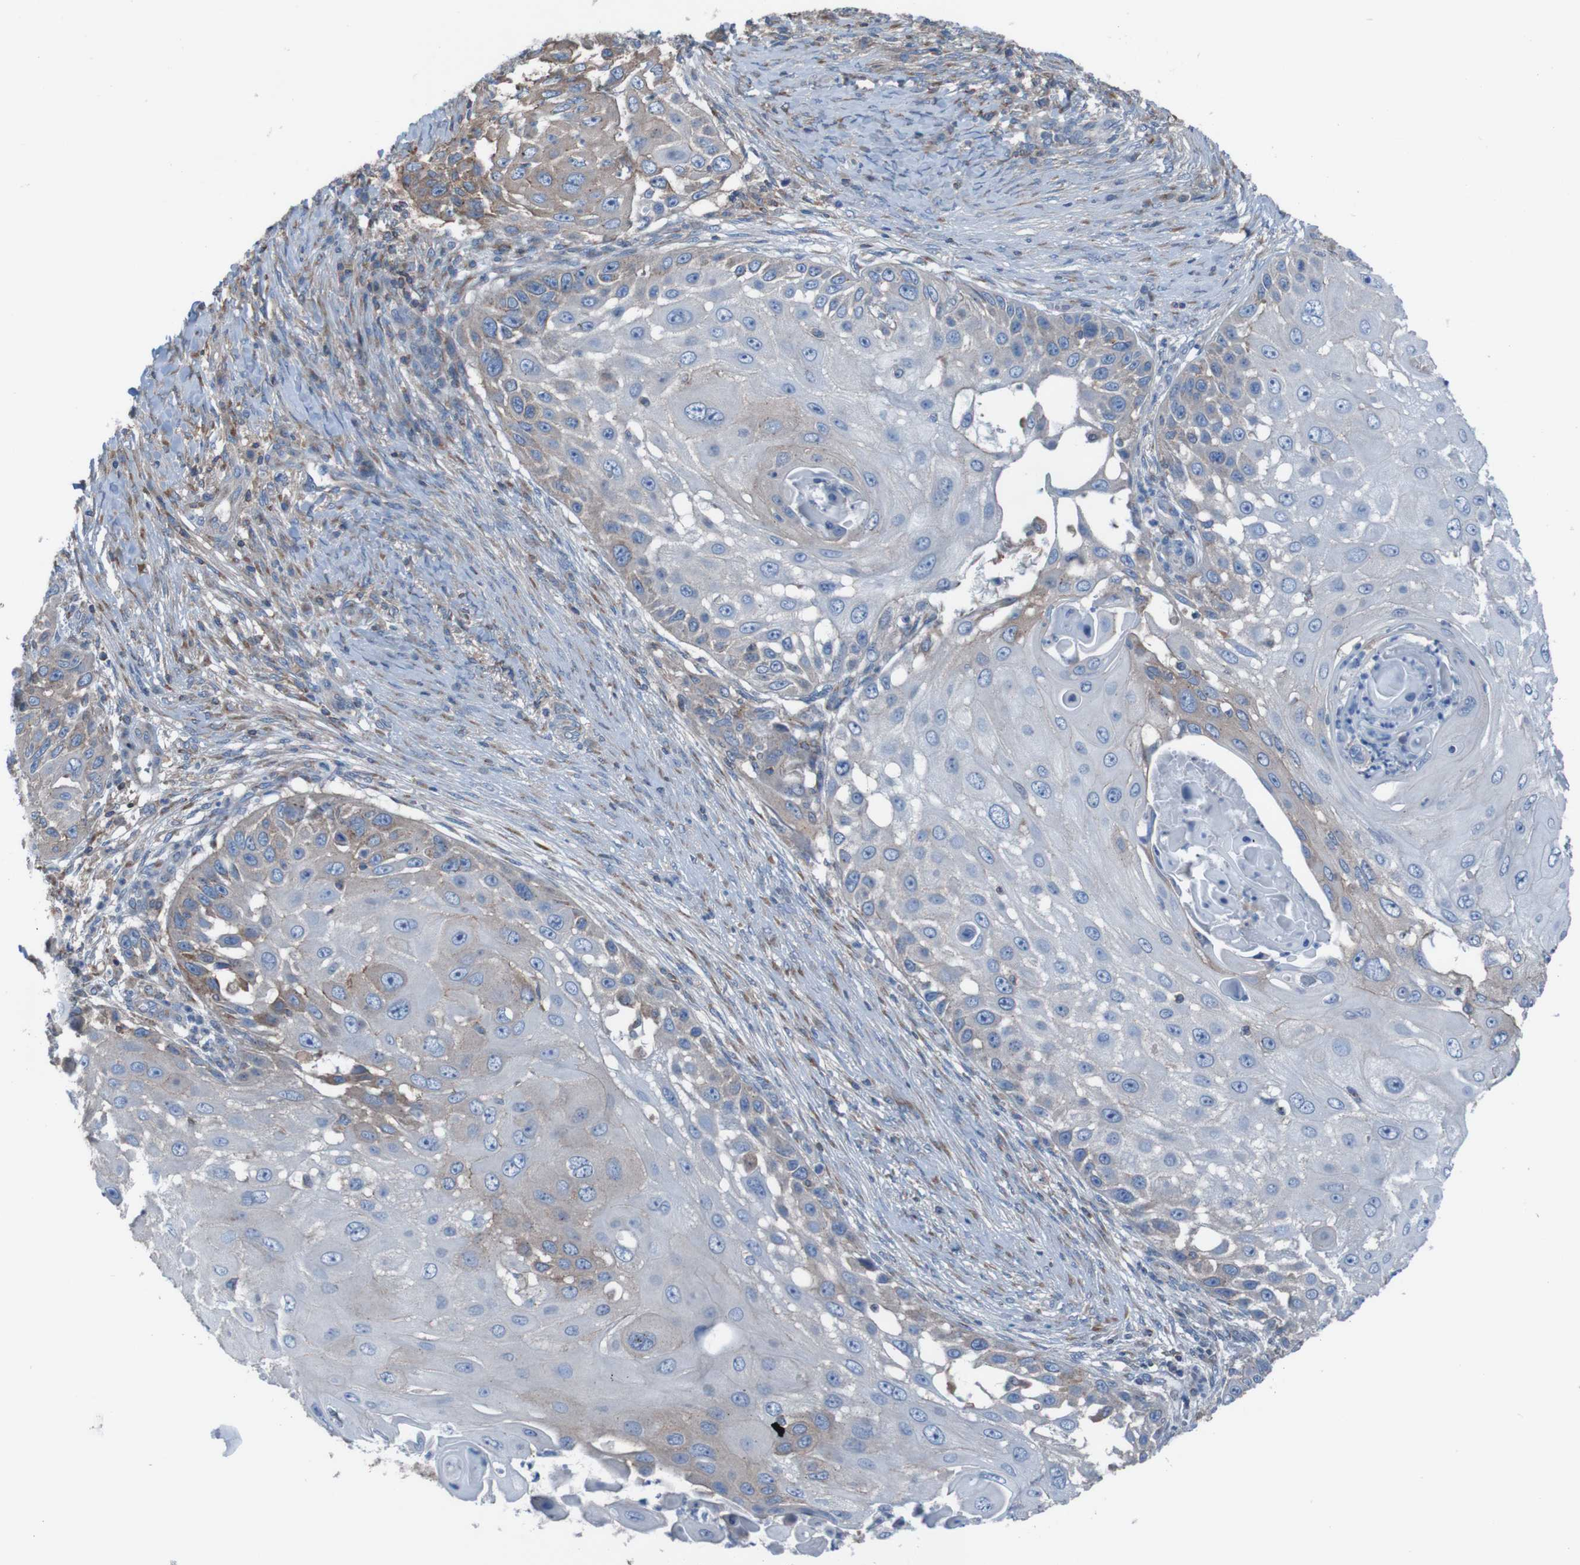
{"staining": {"intensity": "moderate", "quantity": "25%-75%", "location": "cytoplasmic/membranous"}, "tissue": "skin cancer", "cell_type": "Tumor cells", "image_type": "cancer", "snomed": [{"axis": "morphology", "description": "Squamous cell carcinoma, NOS"}, {"axis": "topography", "description": "Skin"}], "caption": "Immunohistochemistry image of neoplastic tissue: human skin cancer (squamous cell carcinoma) stained using immunohistochemistry (IHC) displays medium levels of moderate protein expression localized specifically in the cytoplasmic/membranous of tumor cells, appearing as a cytoplasmic/membranous brown color.", "gene": "MINAR1", "patient": {"sex": "female", "age": 44}}